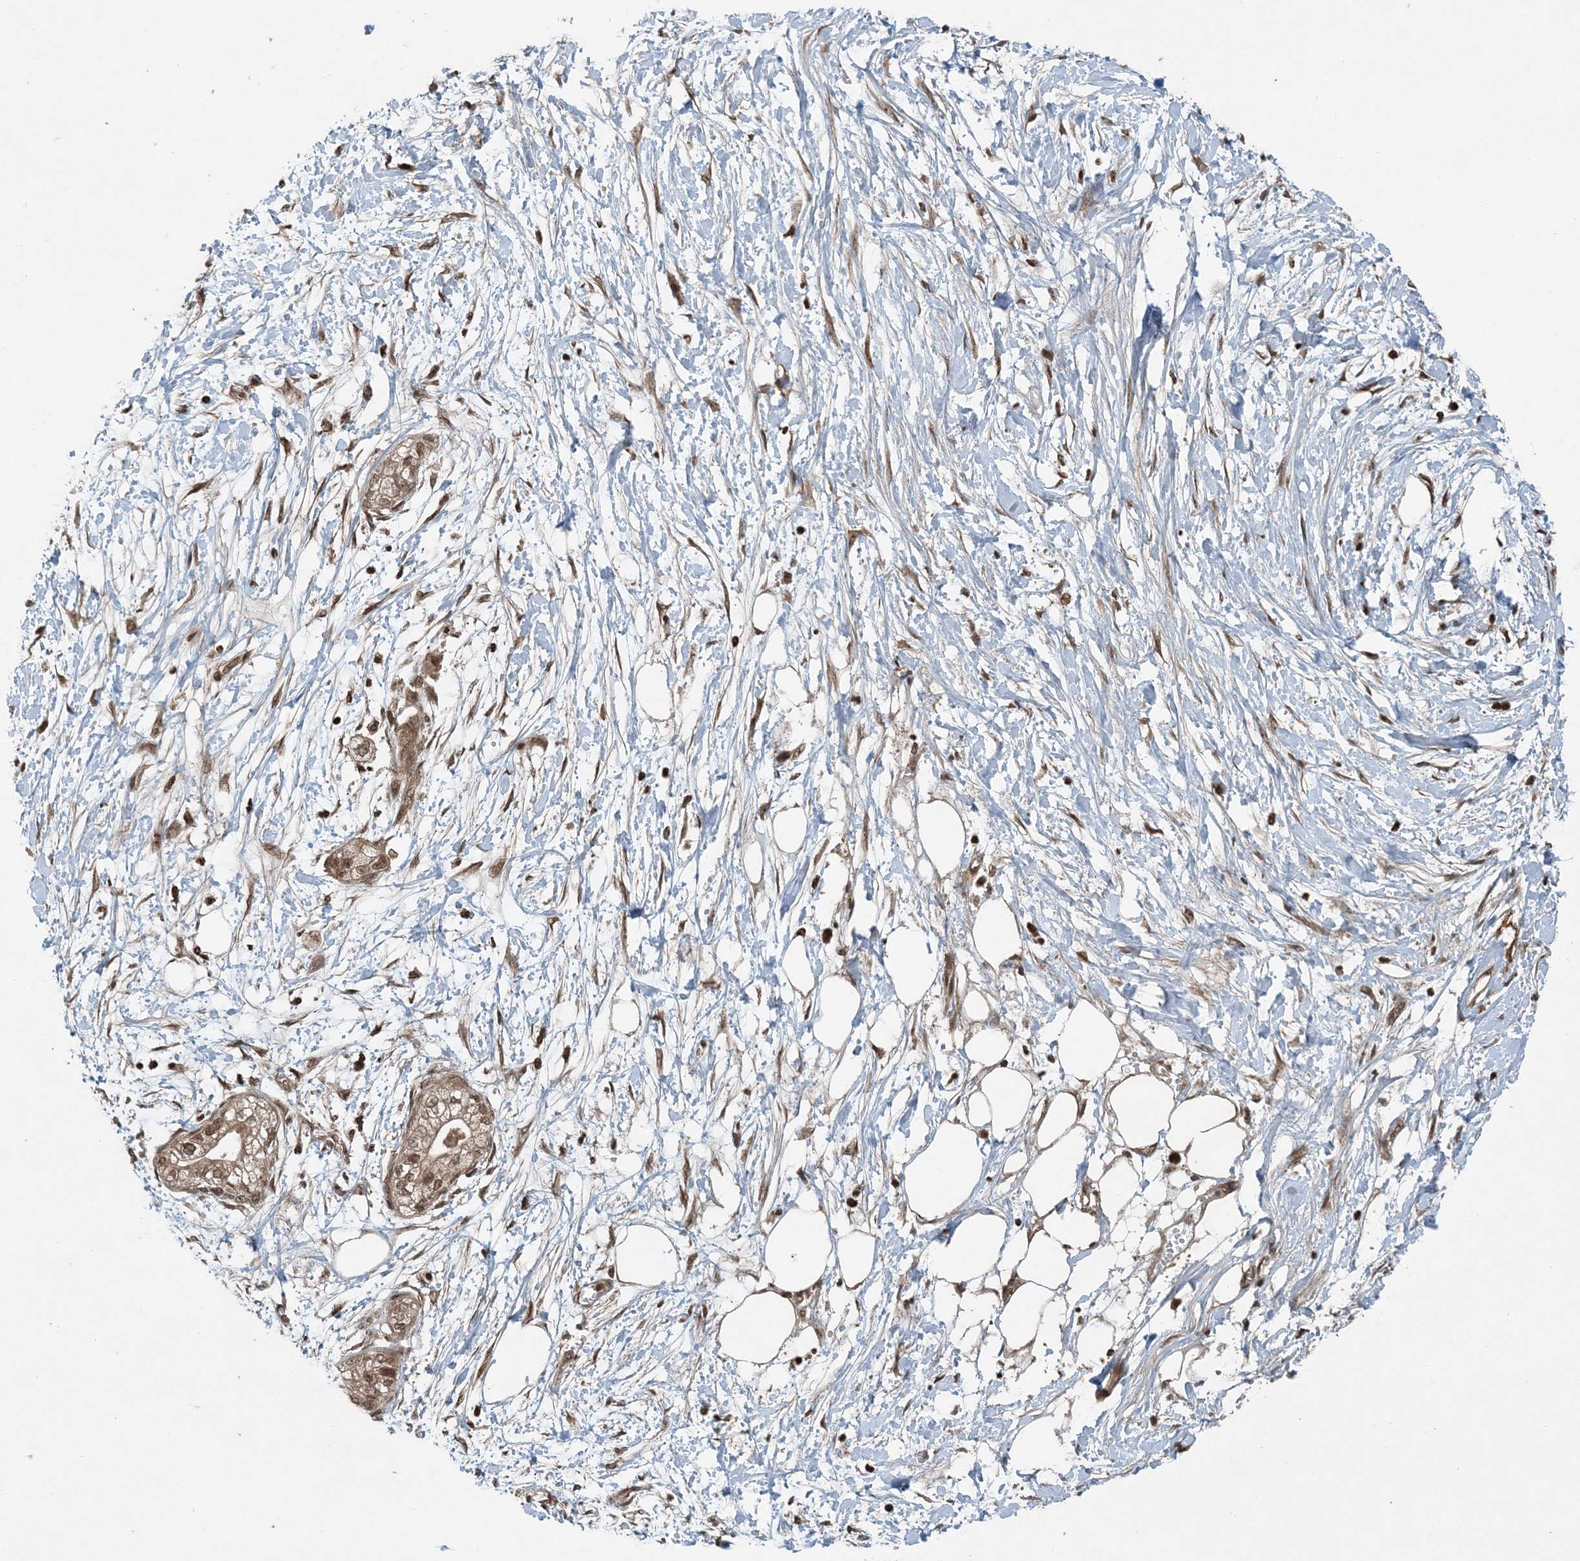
{"staining": {"intensity": "moderate", "quantity": ">75%", "location": "cytoplasmic/membranous,nuclear"}, "tissue": "pancreatic cancer", "cell_type": "Tumor cells", "image_type": "cancer", "snomed": [{"axis": "morphology", "description": "Adenocarcinoma, NOS"}, {"axis": "topography", "description": "Pancreas"}], "caption": "Immunohistochemical staining of pancreatic adenocarcinoma displays moderate cytoplasmic/membranous and nuclear protein staining in approximately >75% of tumor cells. (DAB = brown stain, brightfield microscopy at high magnification).", "gene": "ZFAND2B", "patient": {"sex": "male", "age": 68}}